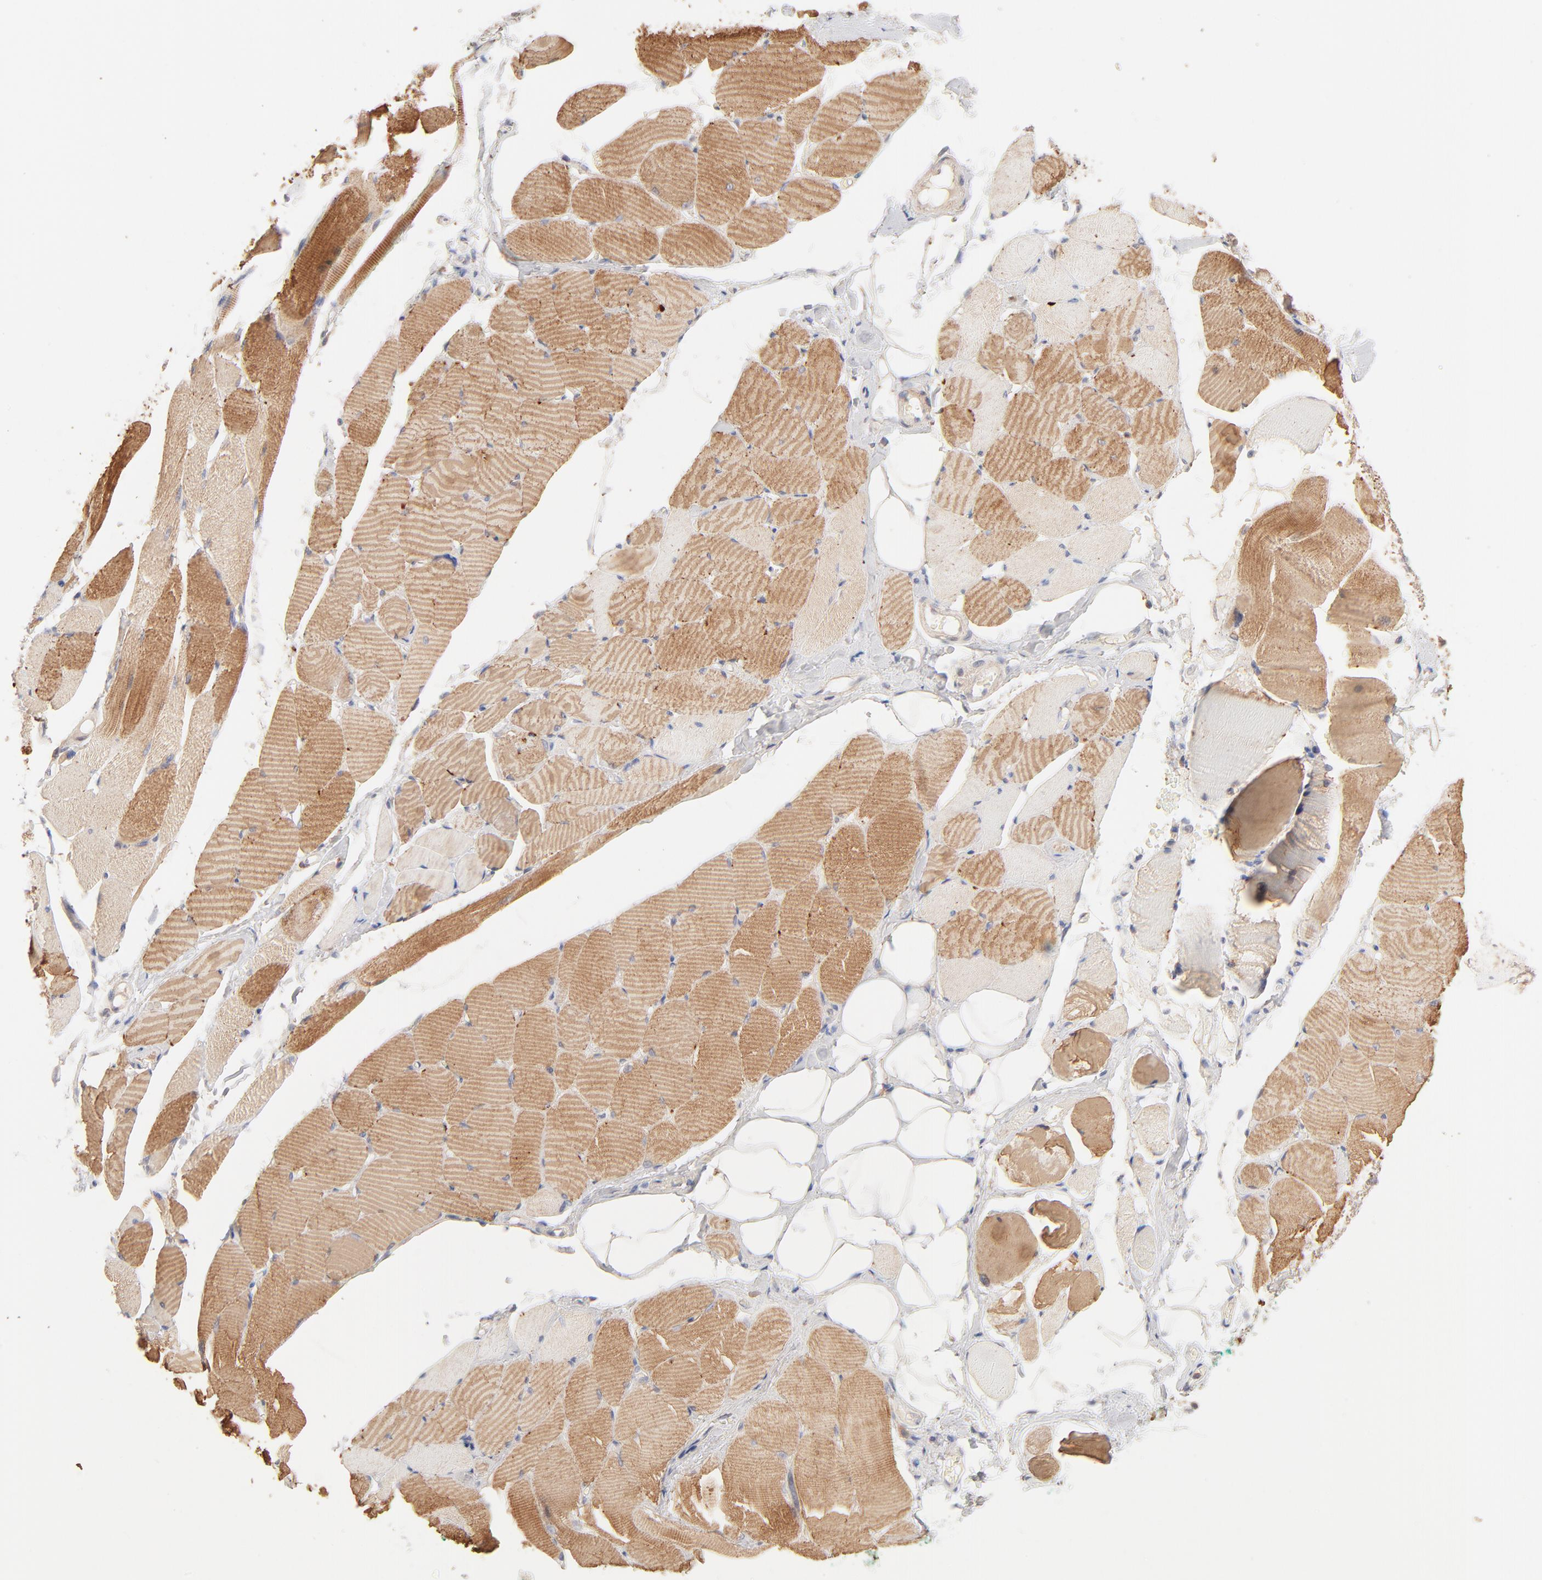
{"staining": {"intensity": "moderate", "quantity": ">75%", "location": "cytoplasmic/membranous"}, "tissue": "skeletal muscle", "cell_type": "Myocytes", "image_type": "normal", "snomed": [{"axis": "morphology", "description": "Normal tissue, NOS"}, {"axis": "topography", "description": "Skeletal muscle"}, {"axis": "topography", "description": "Peripheral nerve tissue"}], "caption": "Moderate cytoplasmic/membranous positivity for a protein is present in approximately >75% of myocytes of benign skeletal muscle using immunohistochemistry (IHC).", "gene": "CSPG4", "patient": {"sex": "female", "age": 84}}